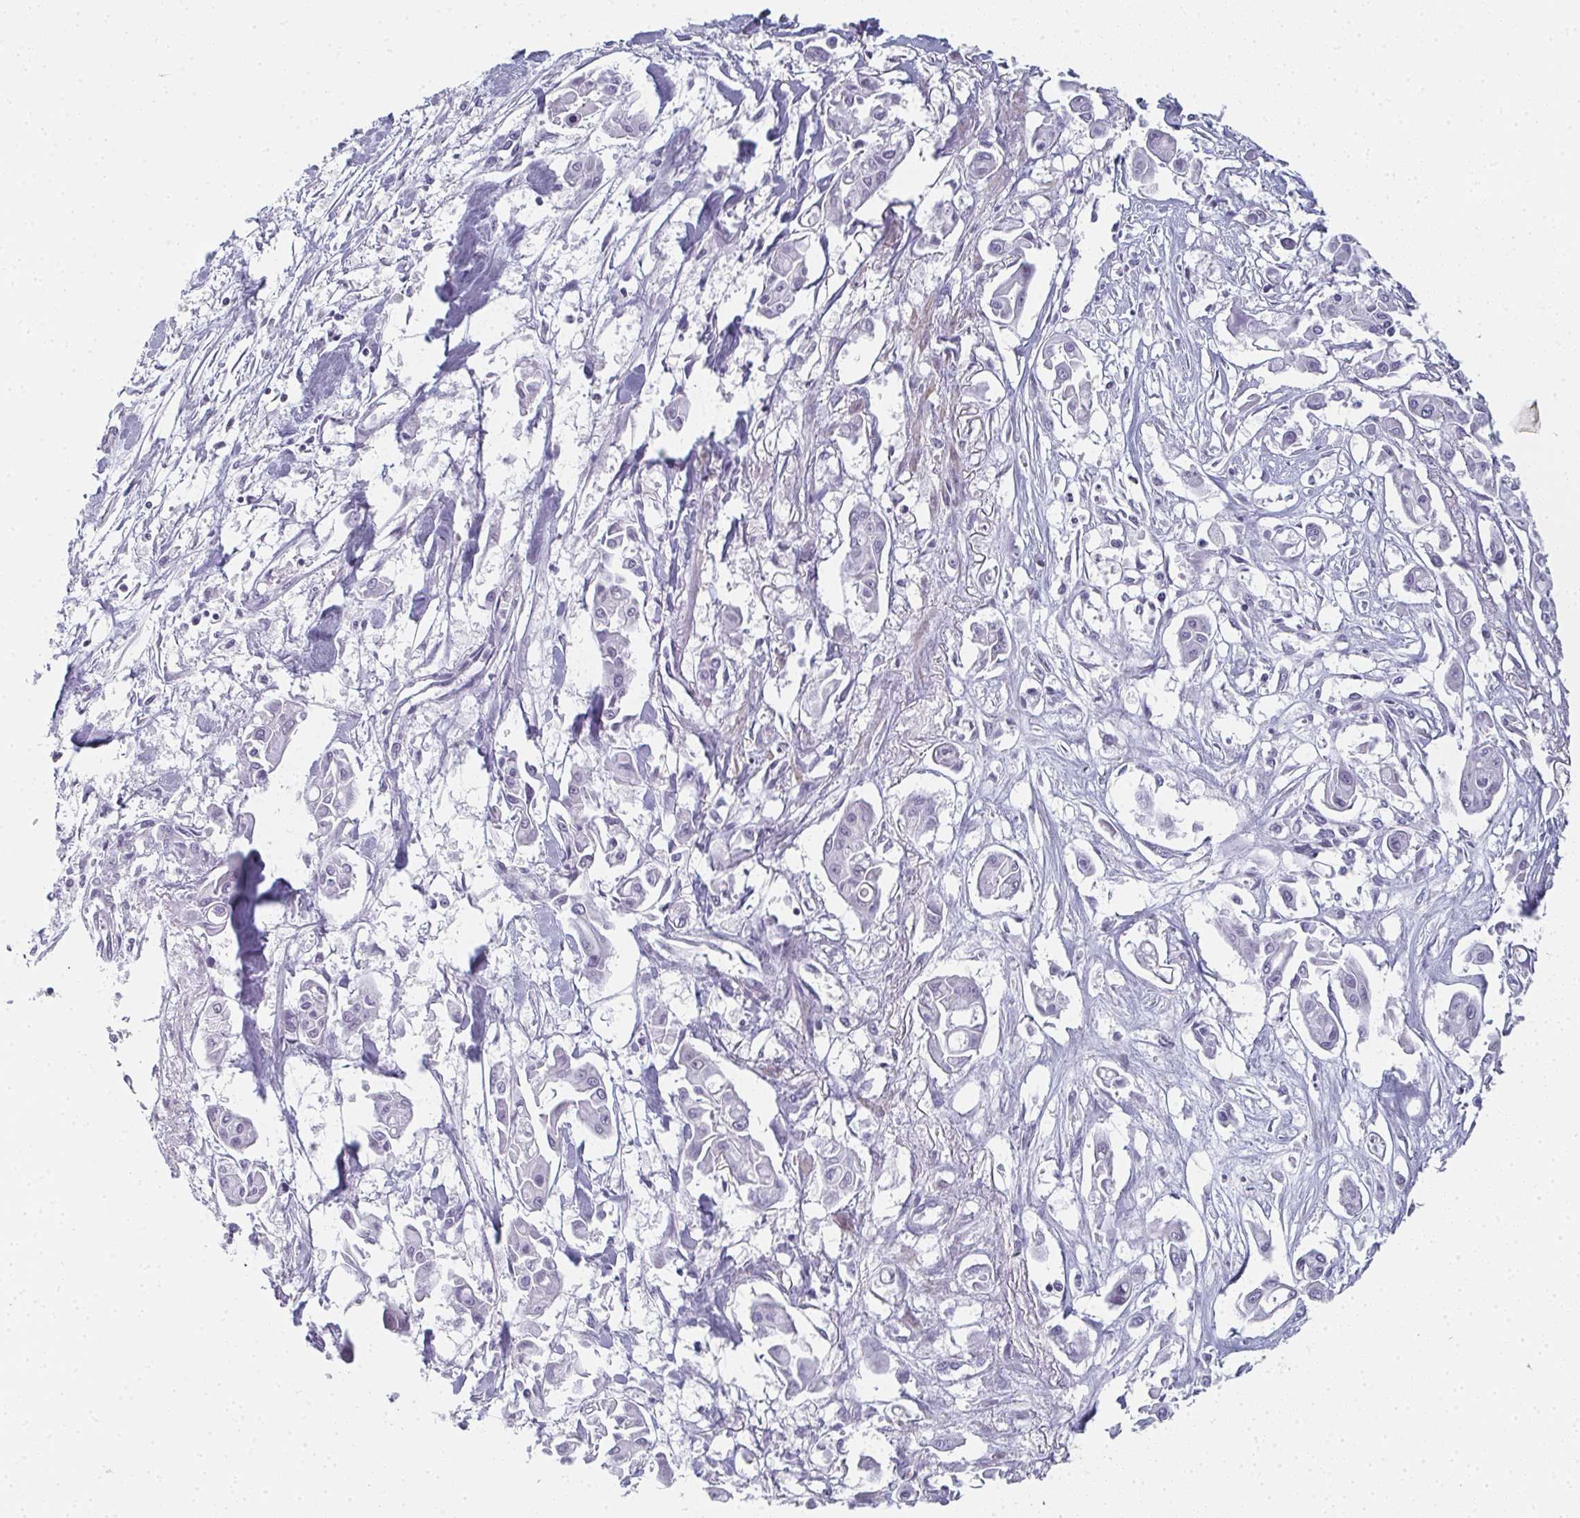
{"staining": {"intensity": "negative", "quantity": "none", "location": "none"}, "tissue": "pancreatic cancer", "cell_type": "Tumor cells", "image_type": "cancer", "snomed": [{"axis": "morphology", "description": "Adenocarcinoma, NOS"}, {"axis": "topography", "description": "Pancreas"}], "caption": "High power microscopy histopathology image of an immunohistochemistry photomicrograph of pancreatic cancer (adenocarcinoma), revealing no significant expression in tumor cells.", "gene": "PYCR3", "patient": {"sex": "male", "age": 61}}